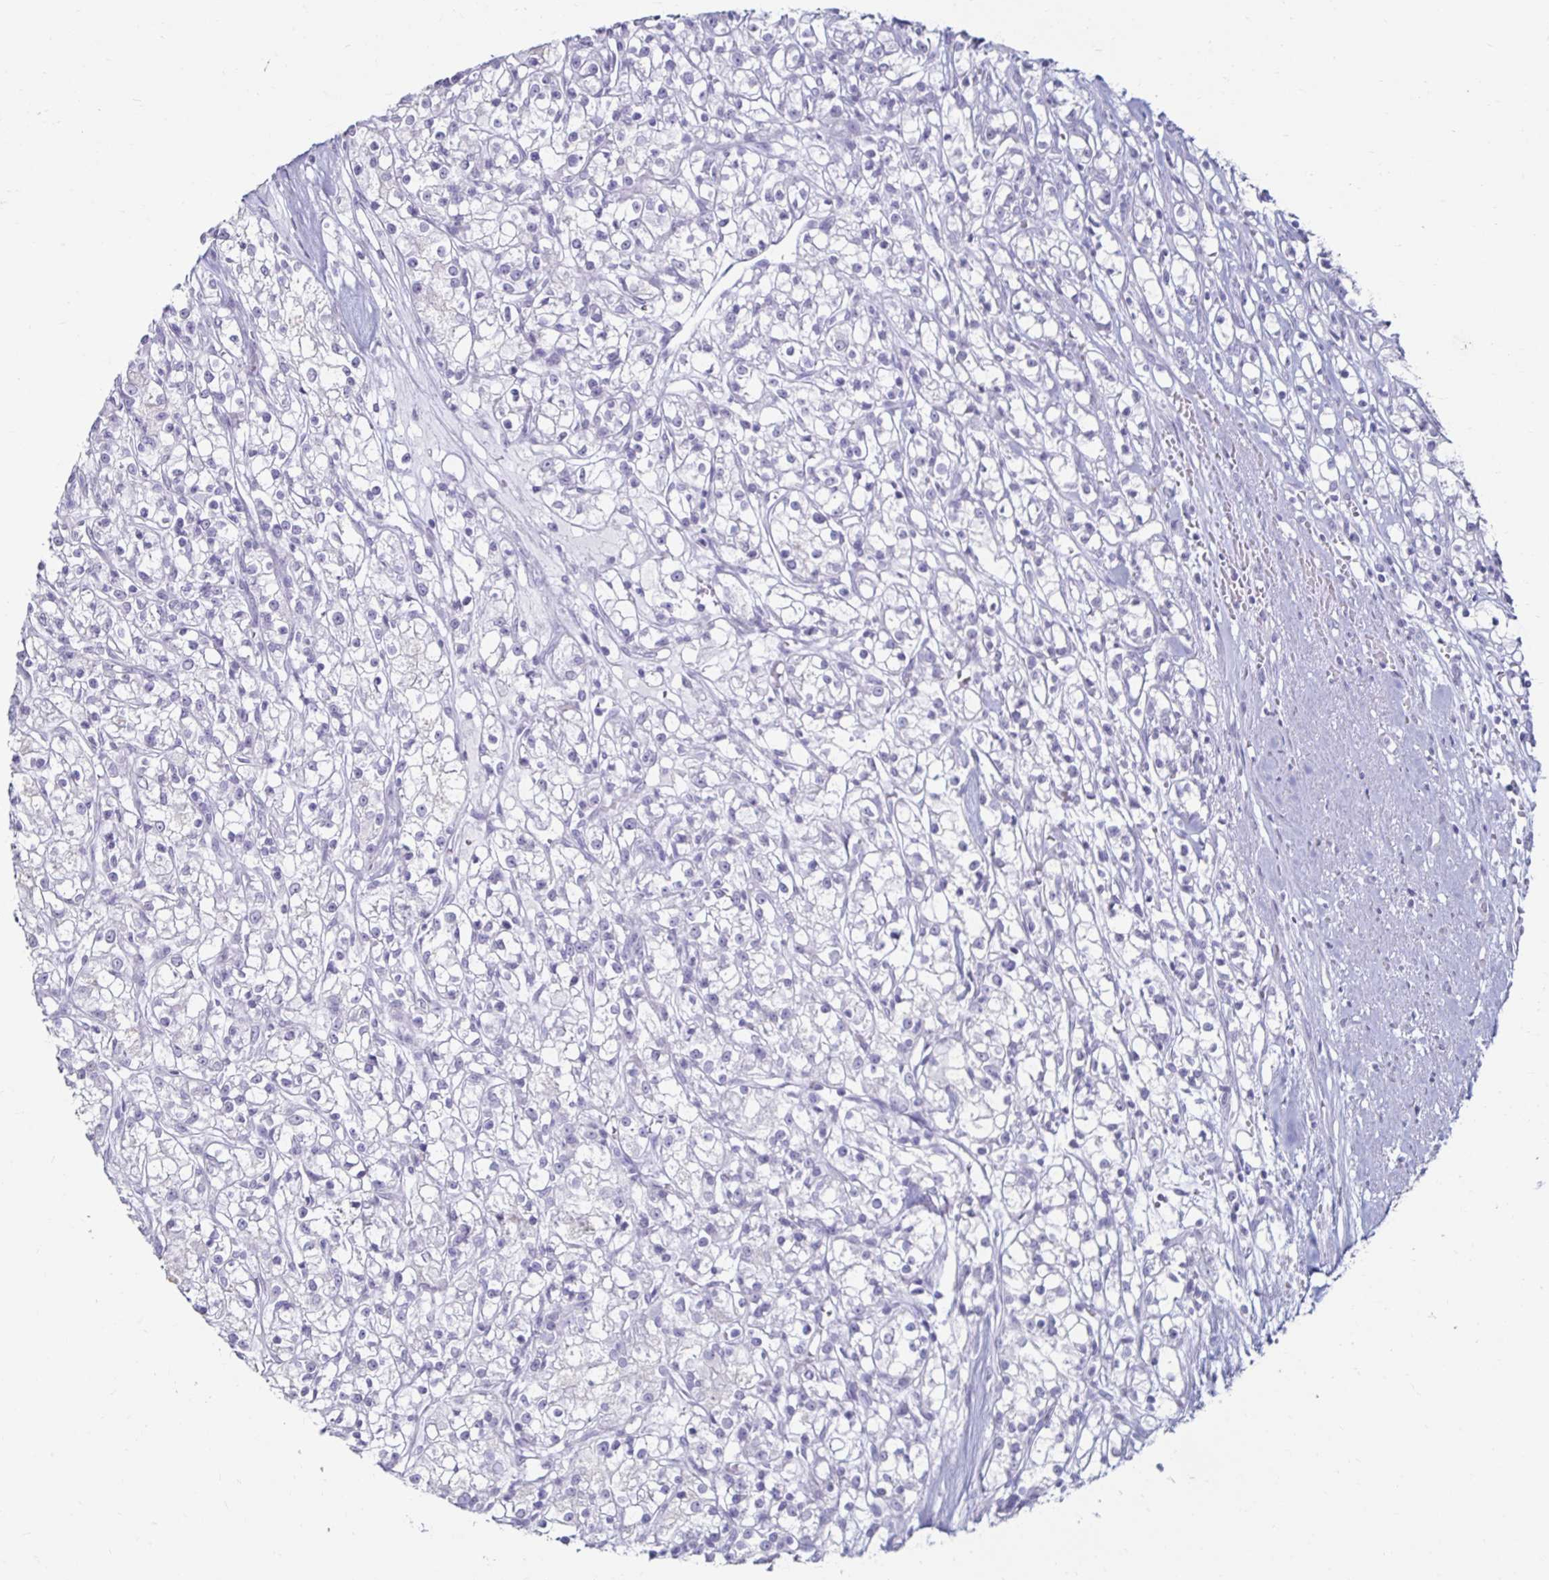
{"staining": {"intensity": "negative", "quantity": "none", "location": "none"}, "tissue": "renal cancer", "cell_type": "Tumor cells", "image_type": "cancer", "snomed": [{"axis": "morphology", "description": "Adenocarcinoma, NOS"}, {"axis": "topography", "description": "Kidney"}], "caption": "Image shows no significant protein expression in tumor cells of renal cancer.", "gene": "TOMM34", "patient": {"sex": "female", "age": 59}}